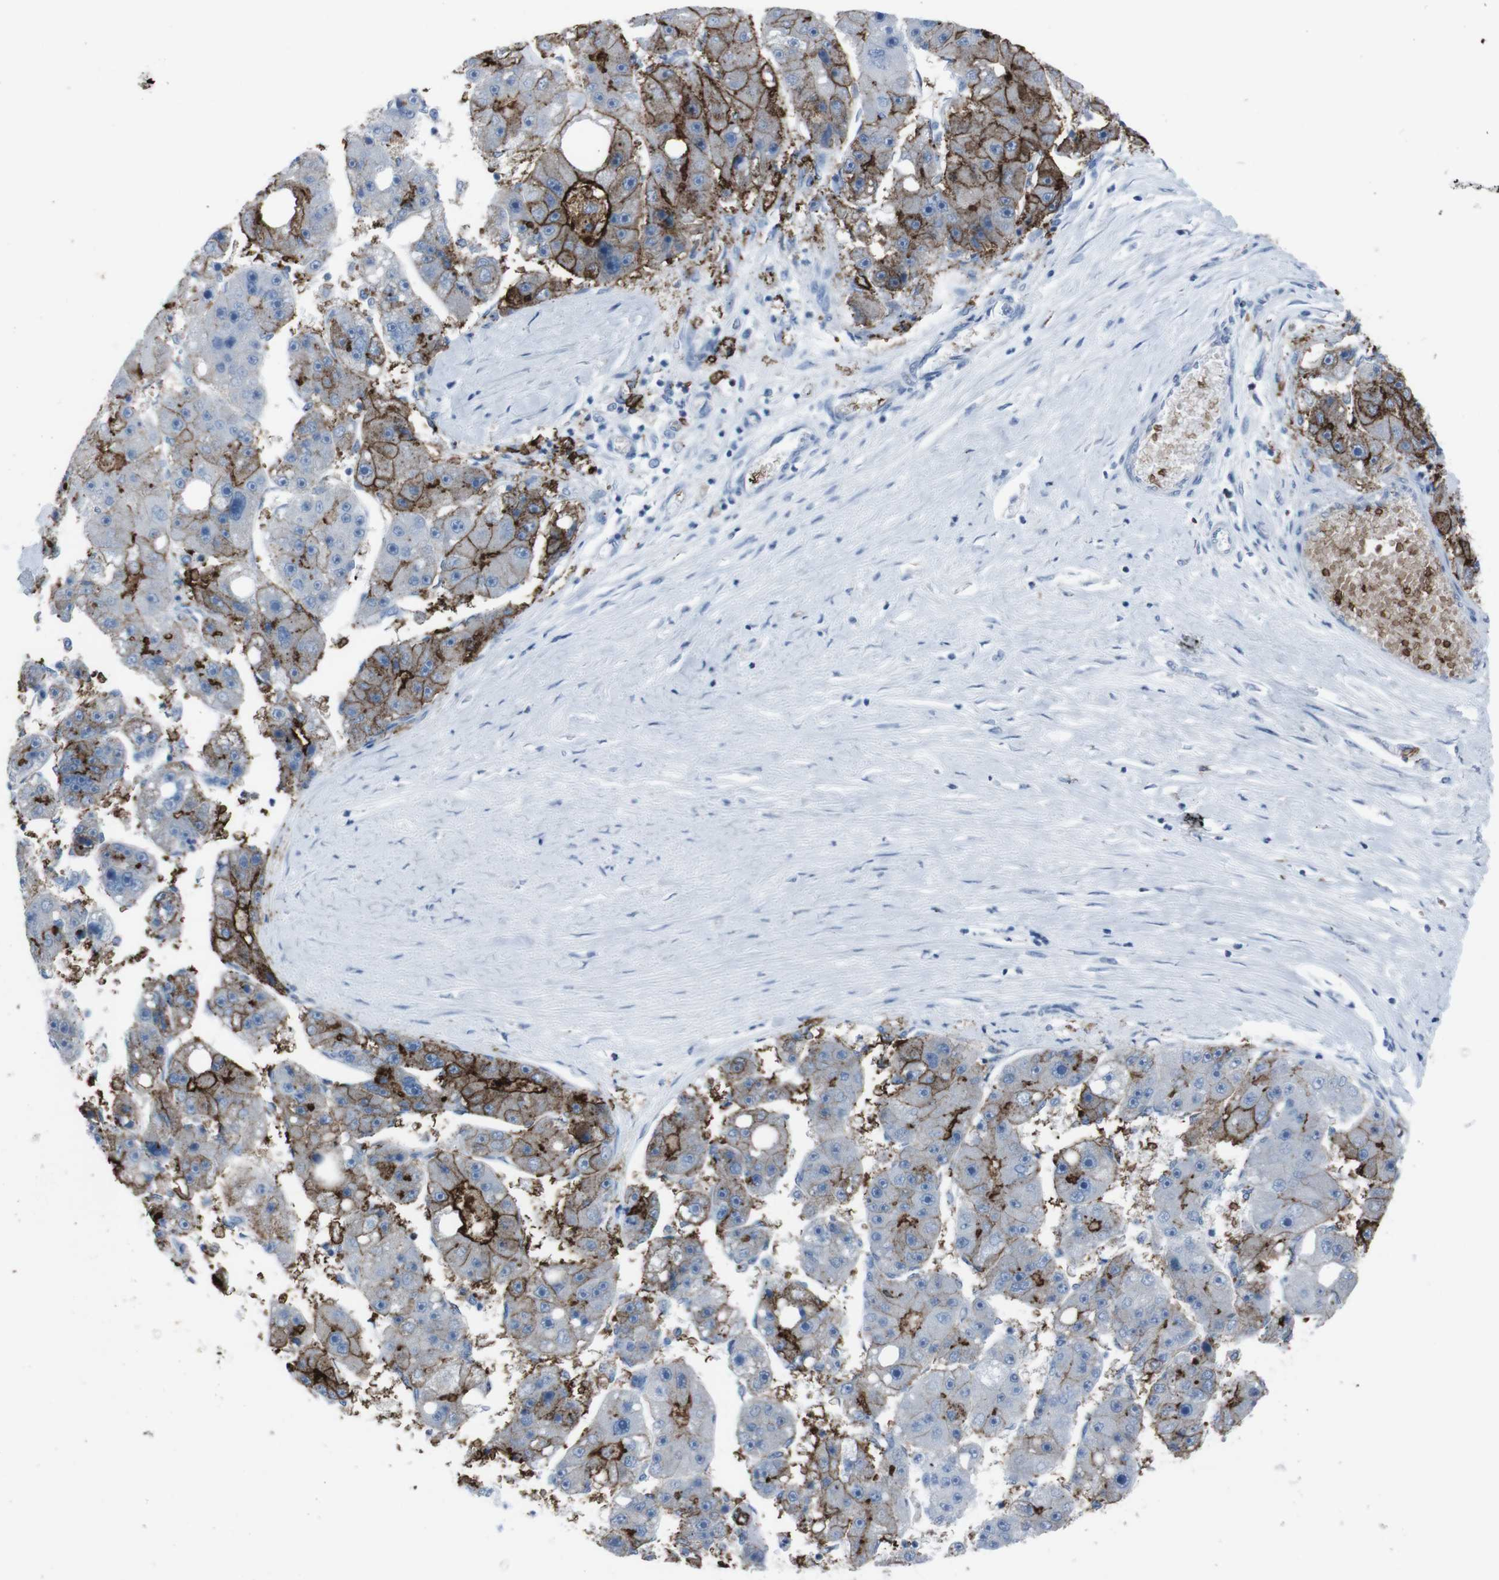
{"staining": {"intensity": "strong", "quantity": "25%-75%", "location": "cytoplasmic/membranous"}, "tissue": "liver cancer", "cell_type": "Tumor cells", "image_type": "cancer", "snomed": [{"axis": "morphology", "description": "Carcinoma, Hepatocellular, NOS"}, {"axis": "topography", "description": "Liver"}], "caption": "Liver cancer (hepatocellular carcinoma) tissue displays strong cytoplasmic/membranous positivity in about 25%-75% of tumor cells", "gene": "ST6GAL1", "patient": {"sex": "female", "age": 61}}